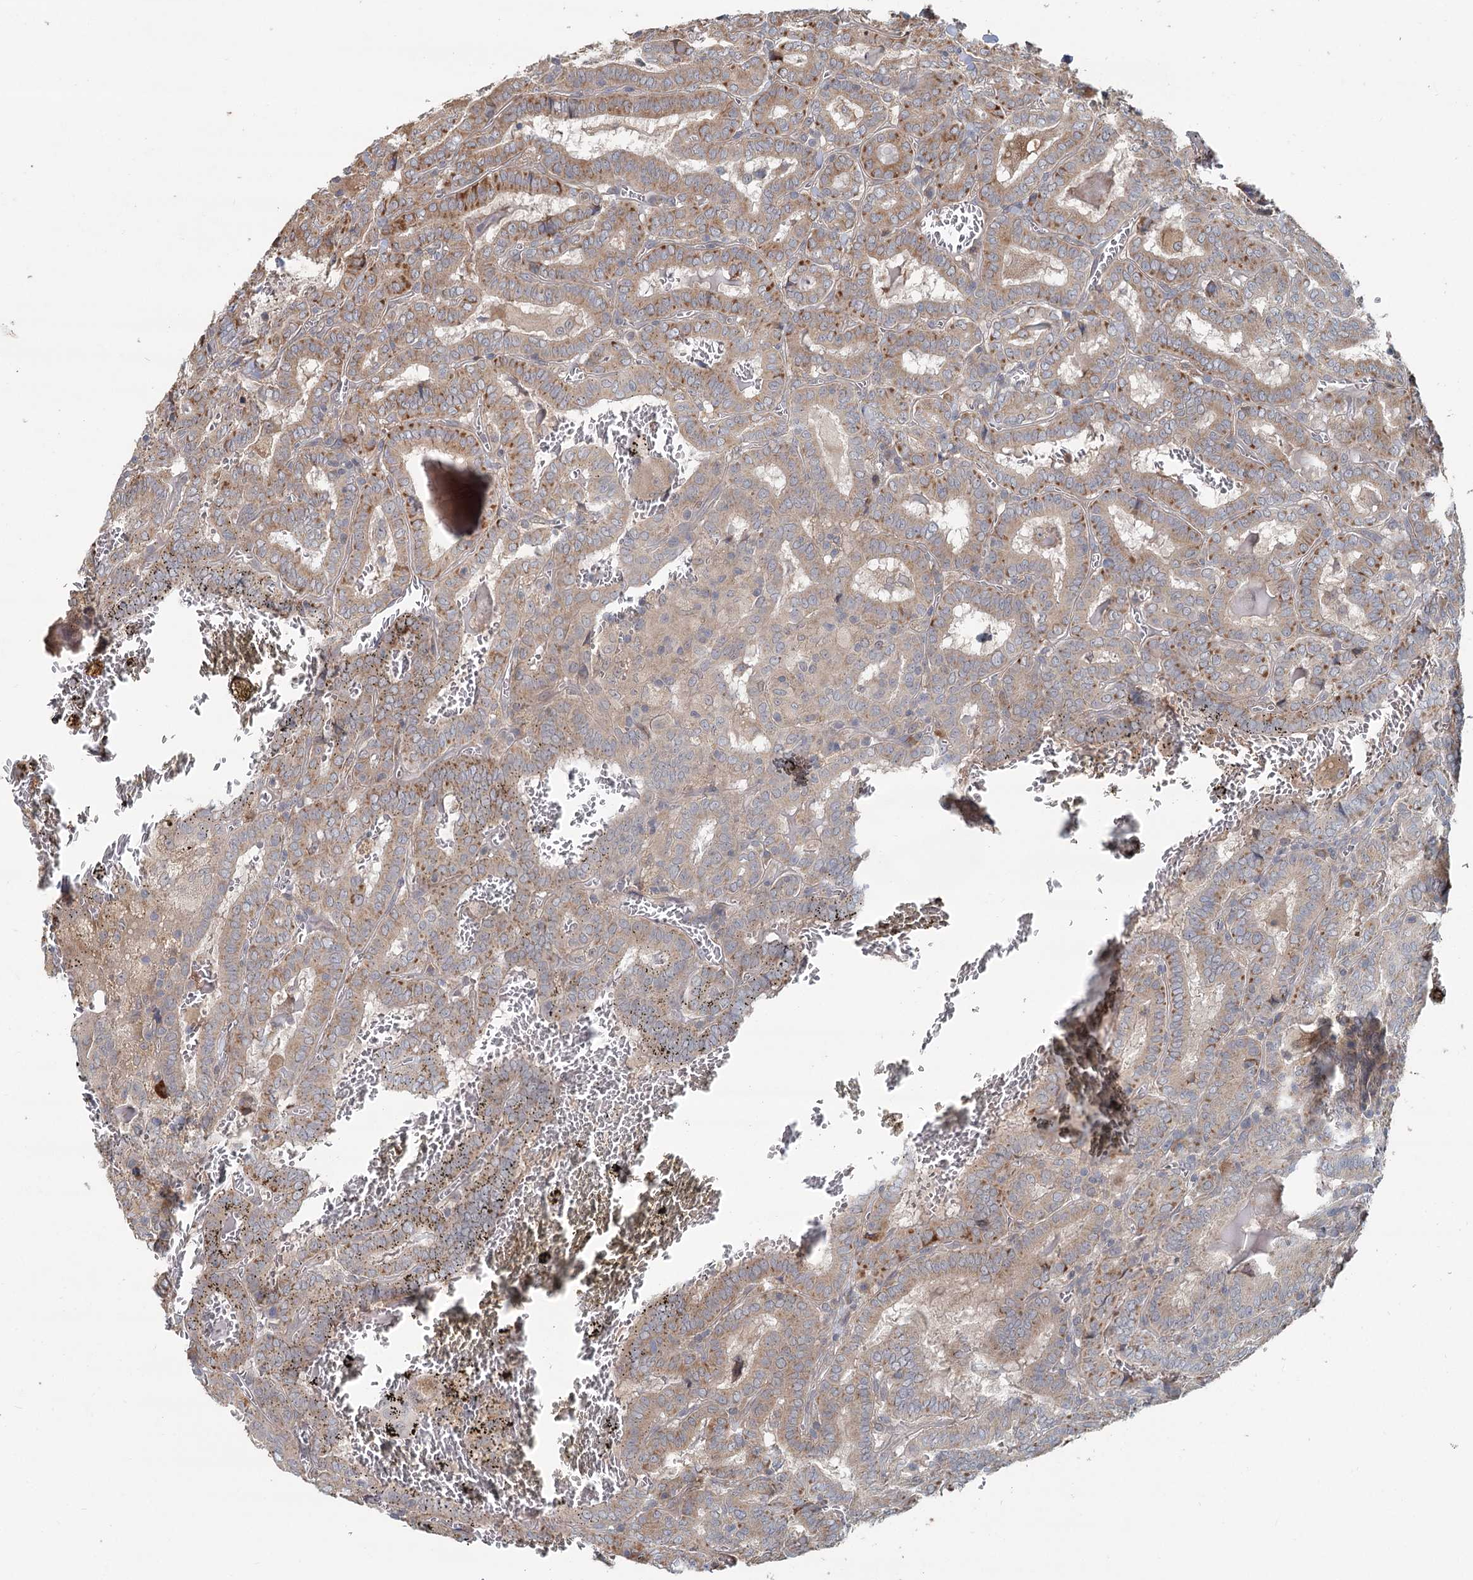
{"staining": {"intensity": "moderate", "quantity": "<25%", "location": "cytoplasmic/membranous"}, "tissue": "thyroid cancer", "cell_type": "Tumor cells", "image_type": "cancer", "snomed": [{"axis": "morphology", "description": "Papillary adenocarcinoma, NOS"}, {"axis": "topography", "description": "Thyroid gland"}], "caption": "Immunohistochemical staining of thyroid papillary adenocarcinoma reveals moderate cytoplasmic/membranous protein positivity in approximately <25% of tumor cells.", "gene": "RNF111", "patient": {"sex": "female", "age": 72}}